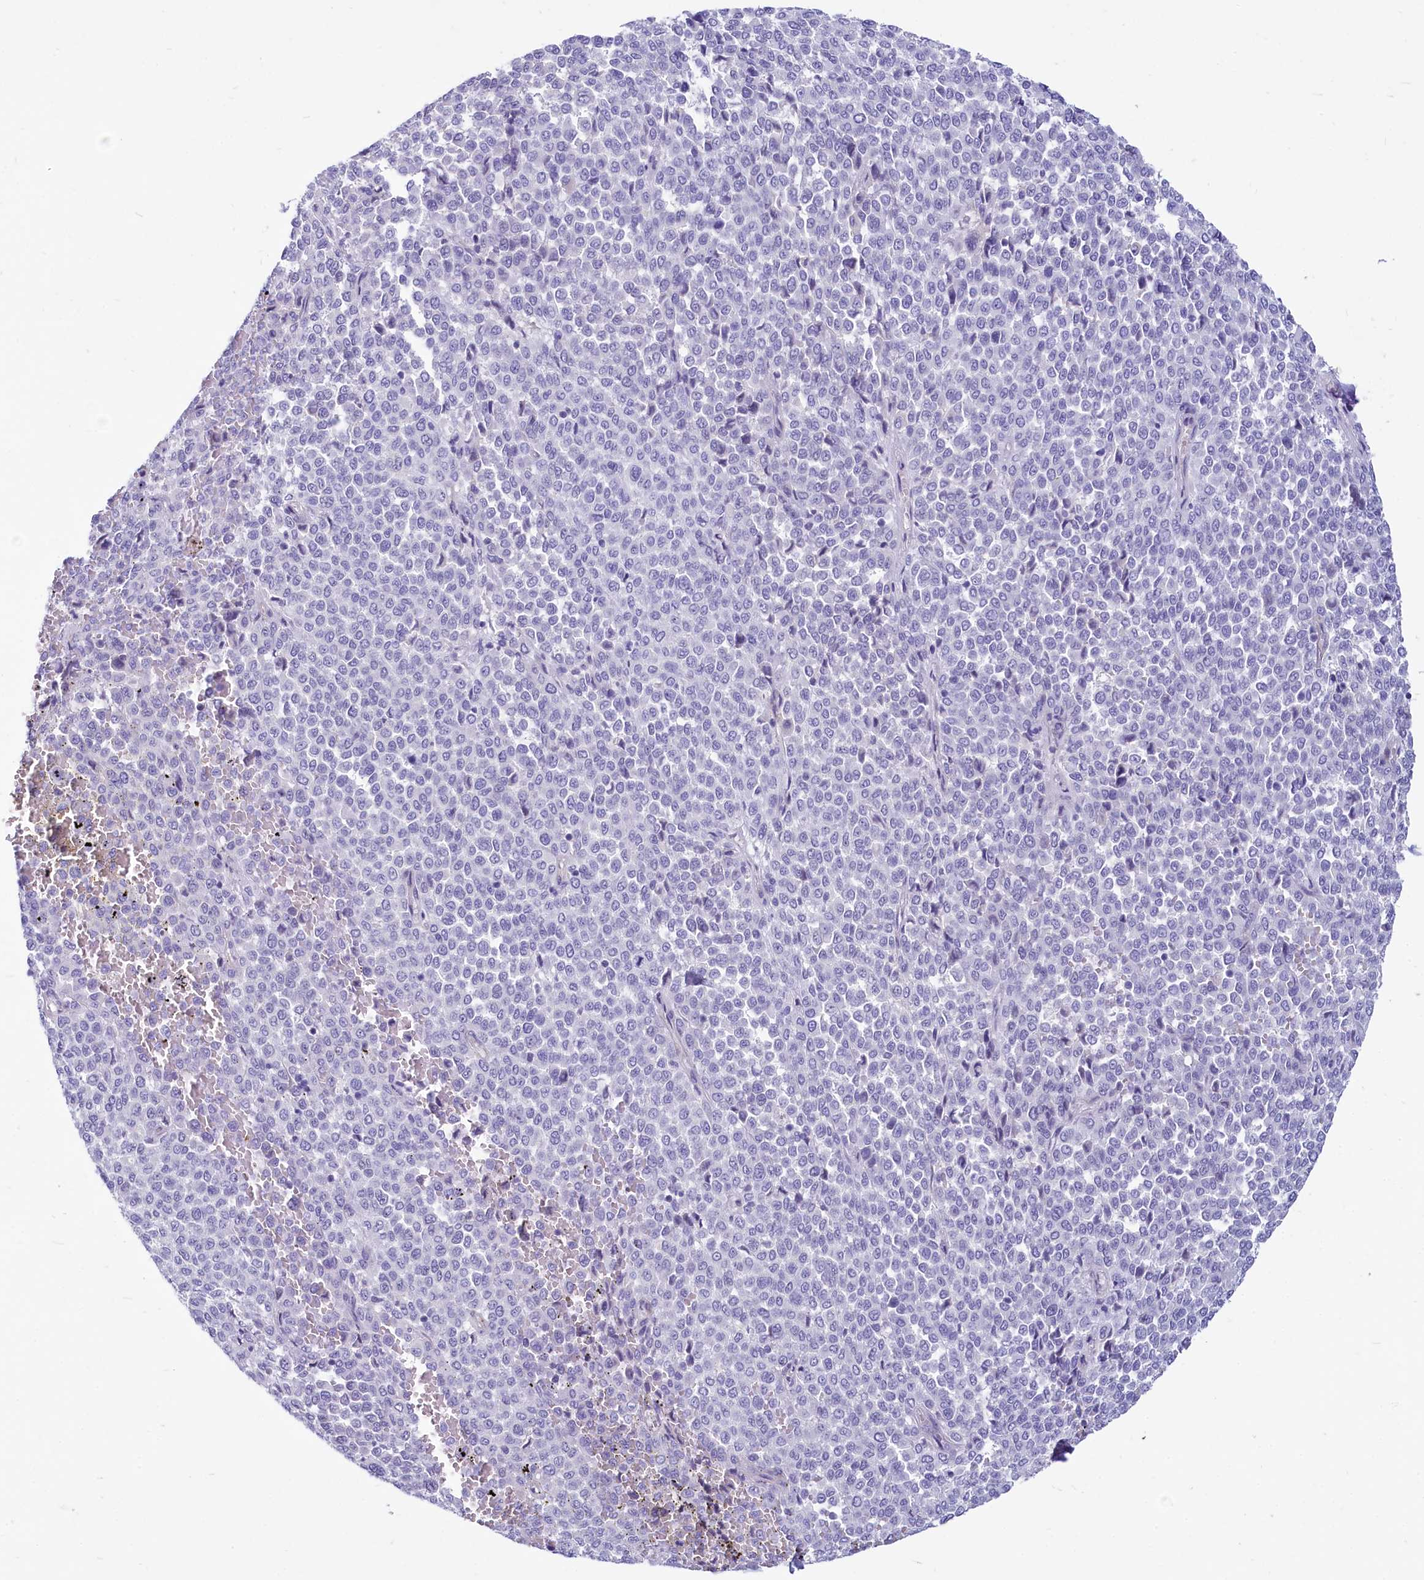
{"staining": {"intensity": "negative", "quantity": "none", "location": "none"}, "tissue": "melanoma", "cell_type": "Tumor cells", "image_type": "cancer", "snomed": [{"axis": "morphology", "description": "Malignant melanoma, Metastatic site"}, {"axis": "topography", "description": "Pancreas"}], "caption": "Malignant melanoma (metastatic site) was stained to show a protein in brown. There is no significant expression in tumor cells. (Brightfield microscopy of DAB (3,3'-diaminobenzidine) IHC at high magnification).", "gene": "PROCR", "patient": {"sex": "female", "age": 30}}